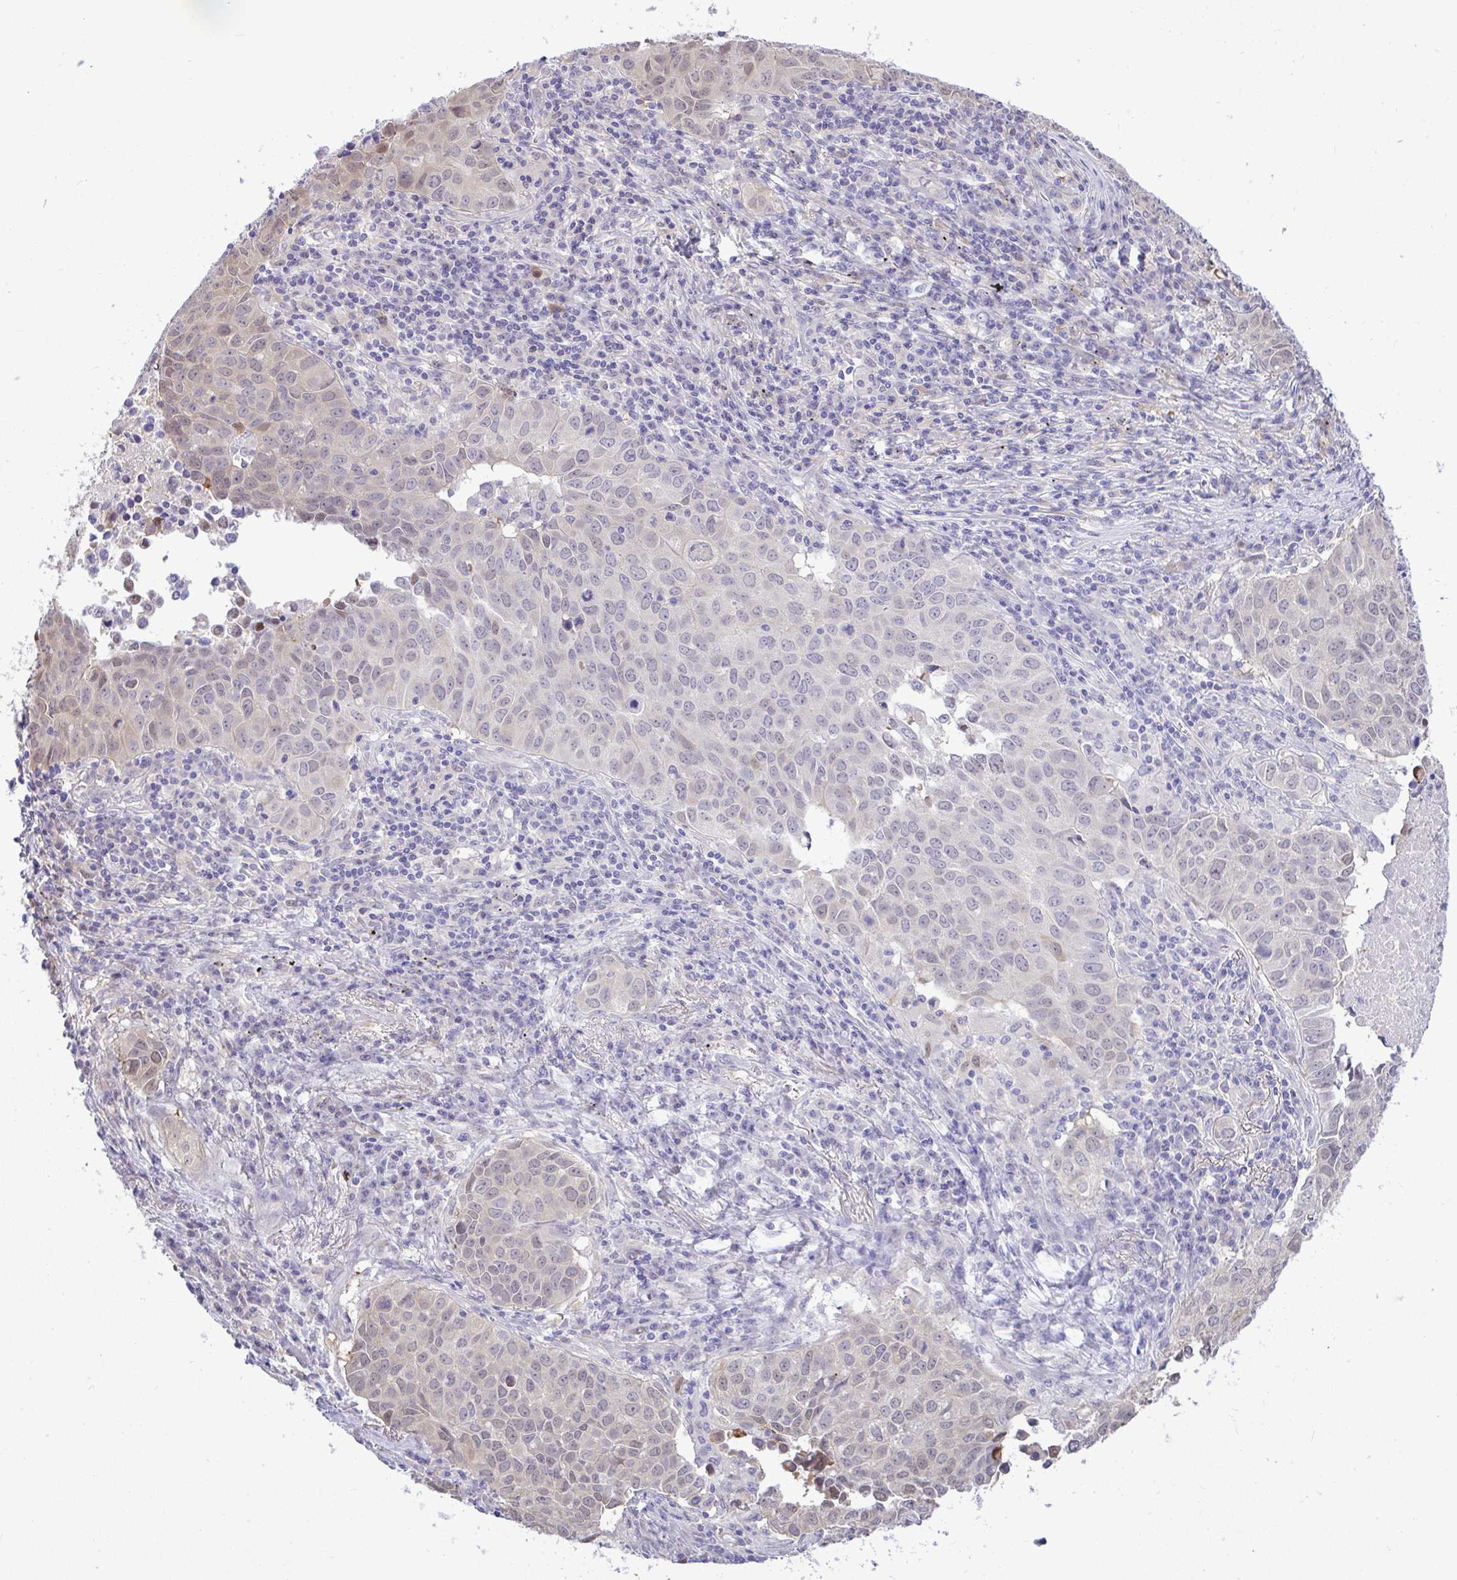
{"staining": {"intensity": "weak", "quantity": "<25%", "location": "nuclear"}, "tissue": "lung cancer", "cell_type": "Tumor cells", "image_type": "cancer", "snomed": [{"axis": "morphology", "description": "Adenocarcinoma, NOS"}, {"axis": "topography", "description": "Lung"}], "caption": "Tumor cells are negative for brown protein staining in lung cancer.", "gene": "ZNF485", "patient": {"sex": "female", "age": 50}}